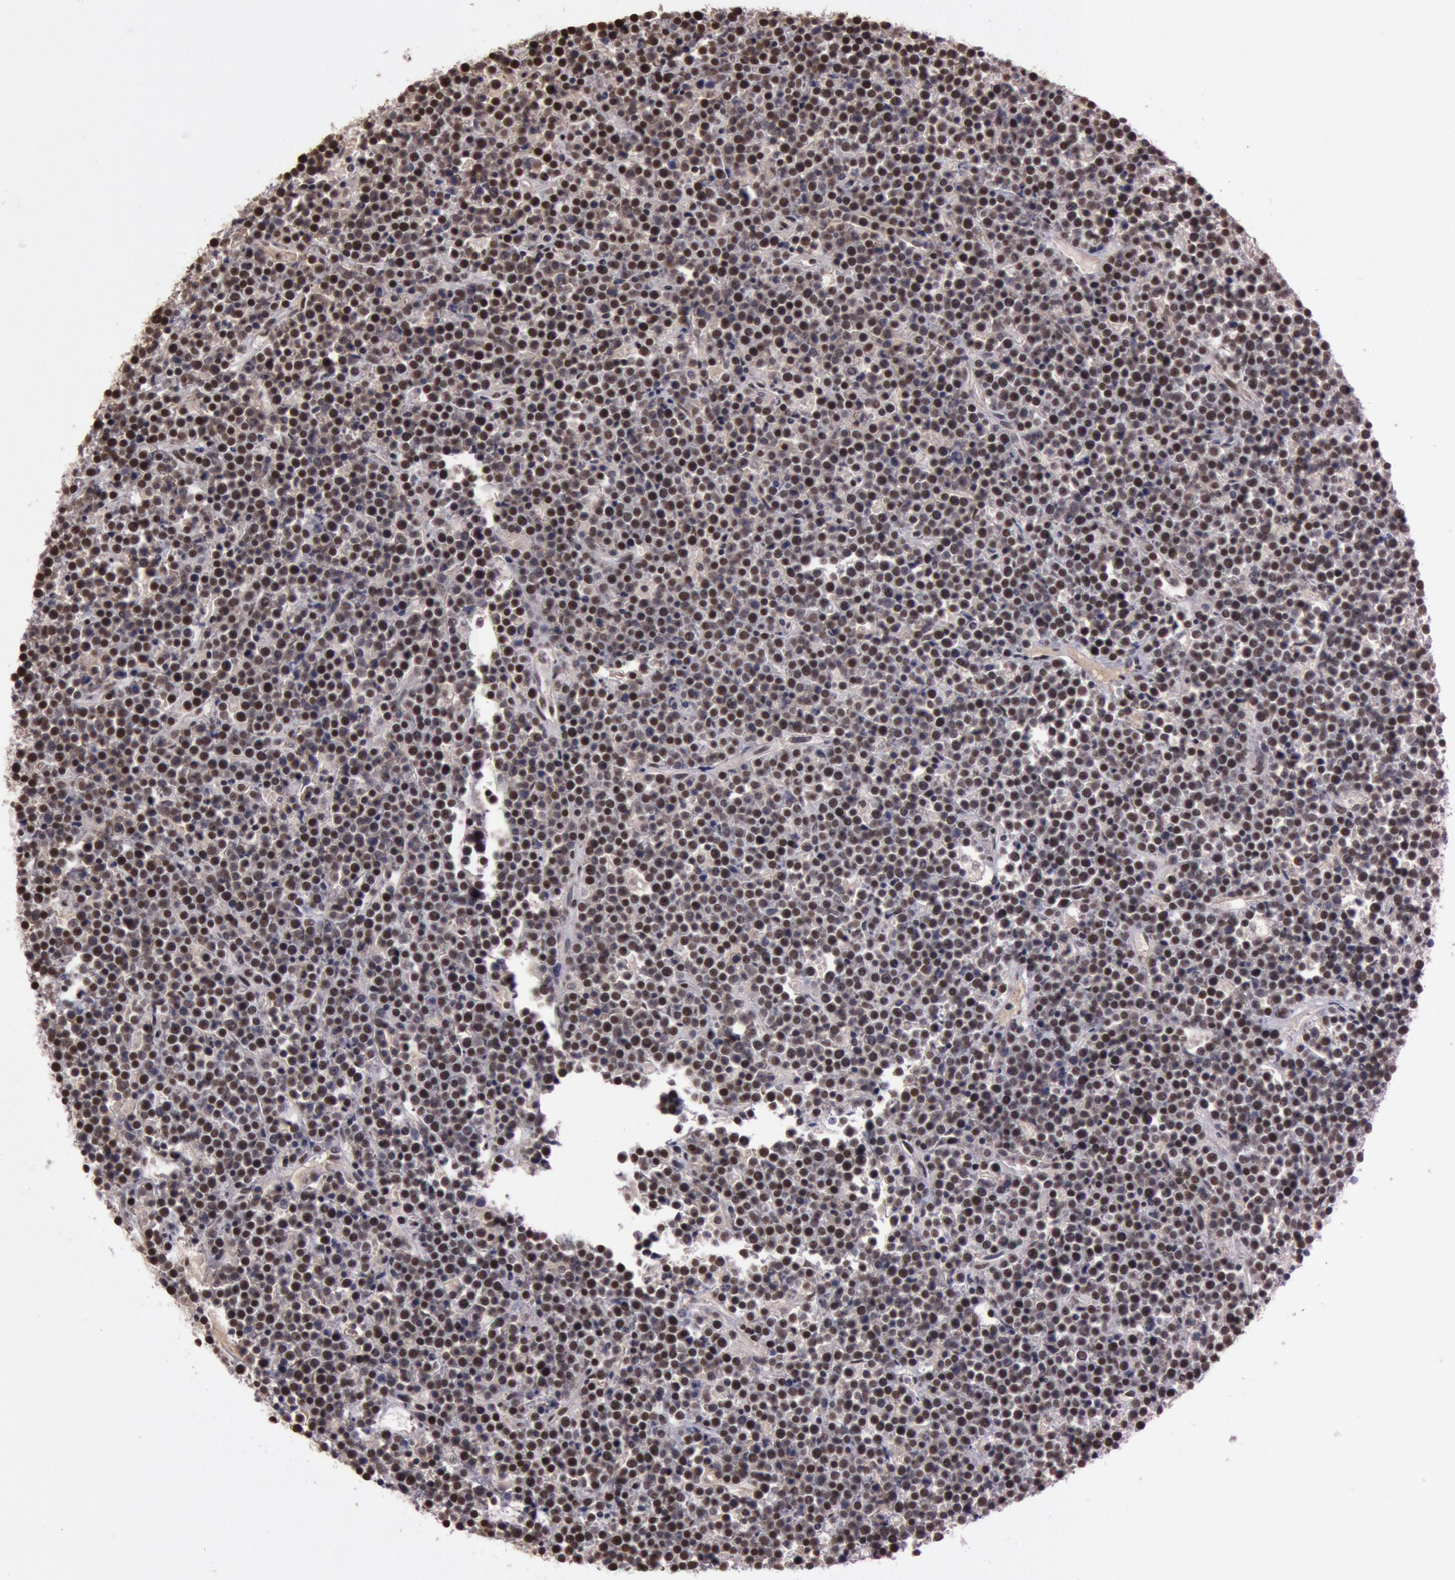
{"staining": {"intensity": "moderate", "quantity": ">75%", "location": "nuclear"}, "tissue": "lymphoma", "cell_type": "Tumor cells", "image_type": "cancer", "snomed": [{"axis": "morphology", "description": "Malignant lymphoma, non-Hodgkin's type, High grade"}, {"axis": "topography", "description": "Ovary"}], "caption": "This is an image of IHC staining of high-grade malignant lymphoma, non-Hodgkin's type, which shows moderate expression in the nuclear of tumor cells.", "gene": "TASL", "patient": {"sex": "female", "age": 56}}